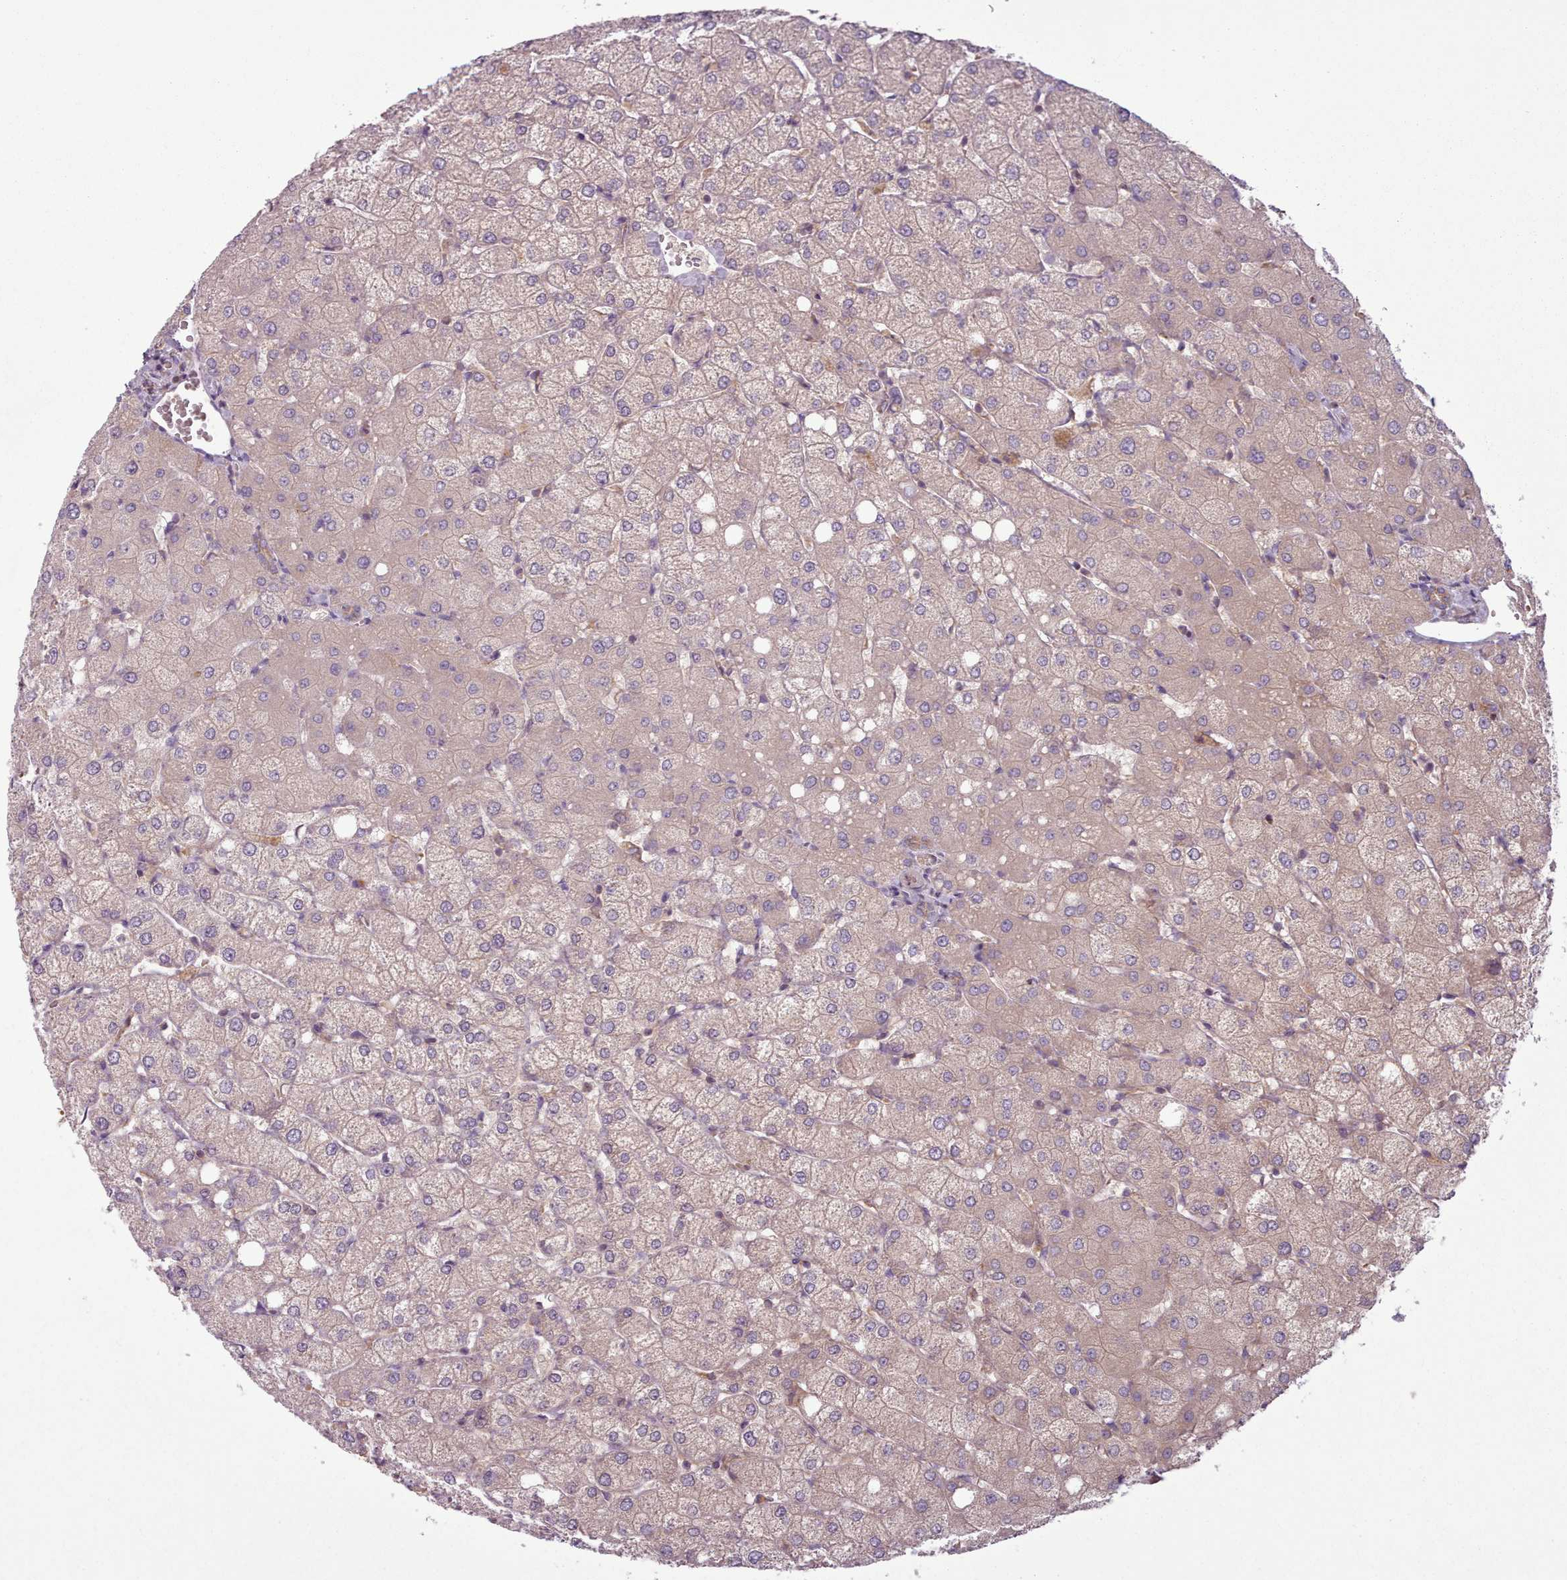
{"staining": {"intensity": "negative", "quantity": "none", "location": "none"}, "tissue": "liver", "cell_type": "Cholangiocytes", "image_type": "normal", "snomed": [{"axis": "morphology", "description": "Normal tissue, NOS"}, {"axis": "topography", "description": "Liver"}], "caption": "Cholangiocytes are negative for protein expression in benign human liver.", "gene": "NT5DC2", "patient": {"sex": "female", "age": 54}}